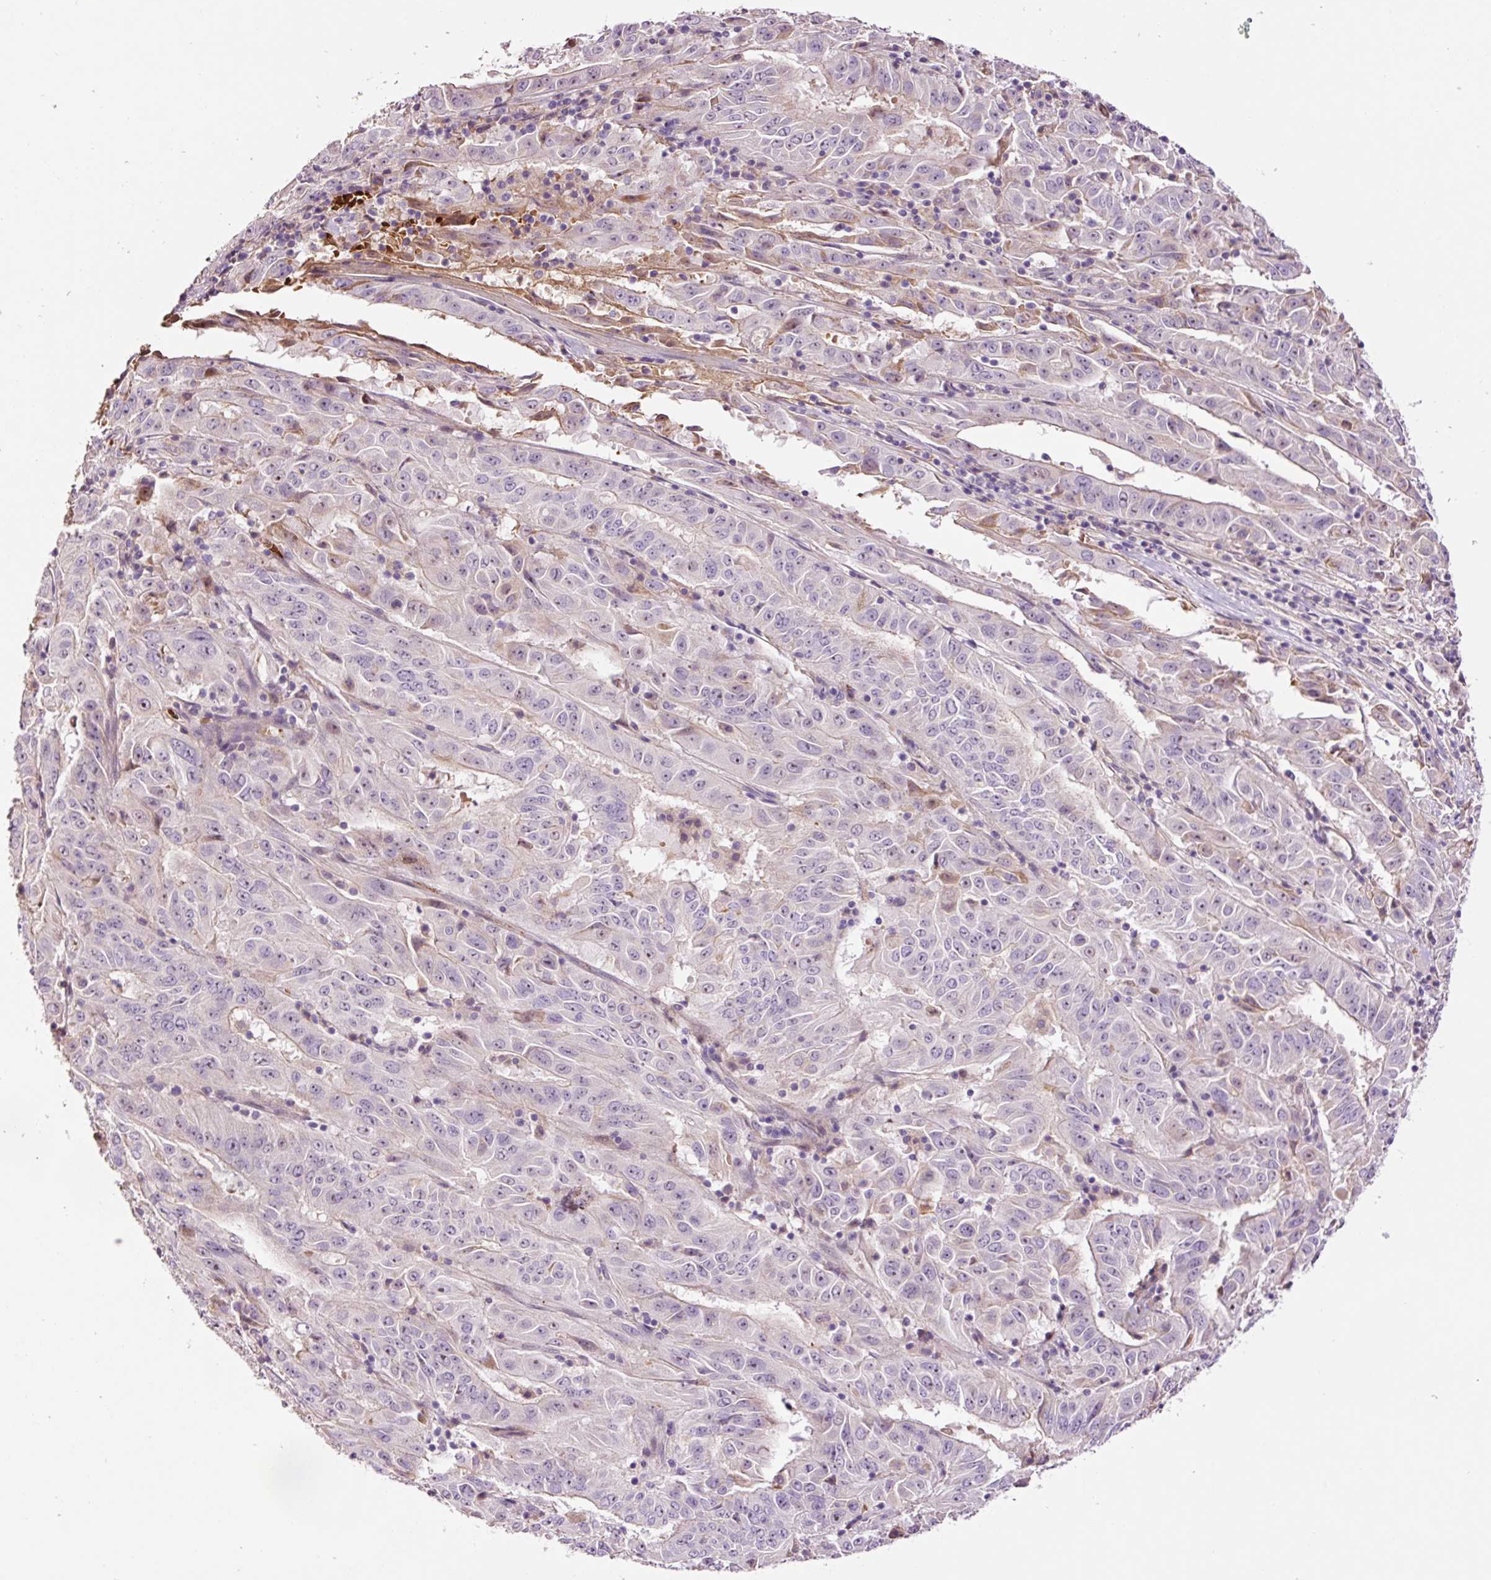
{"staining": {"intensity": "weak", "quantity": "<25%", "location": "cytoplasmic/membranous"}, "tissue": "pancreatic cancer", "cell_type": "Tumor cells", "image_type": "cancer", "snomed": [{"axis": "morphology", "description": "Adenocarcinoma, NOS"}, {"axis": "topography", "description": "Pancreas"}], "caption": "Photomicrograph shows no protein staining in tumor cells of pancreatic cancer (adenocarcinoma) tissue.", "gene": "TMEM235", "patient": {"sex": "male", "age": 63}}